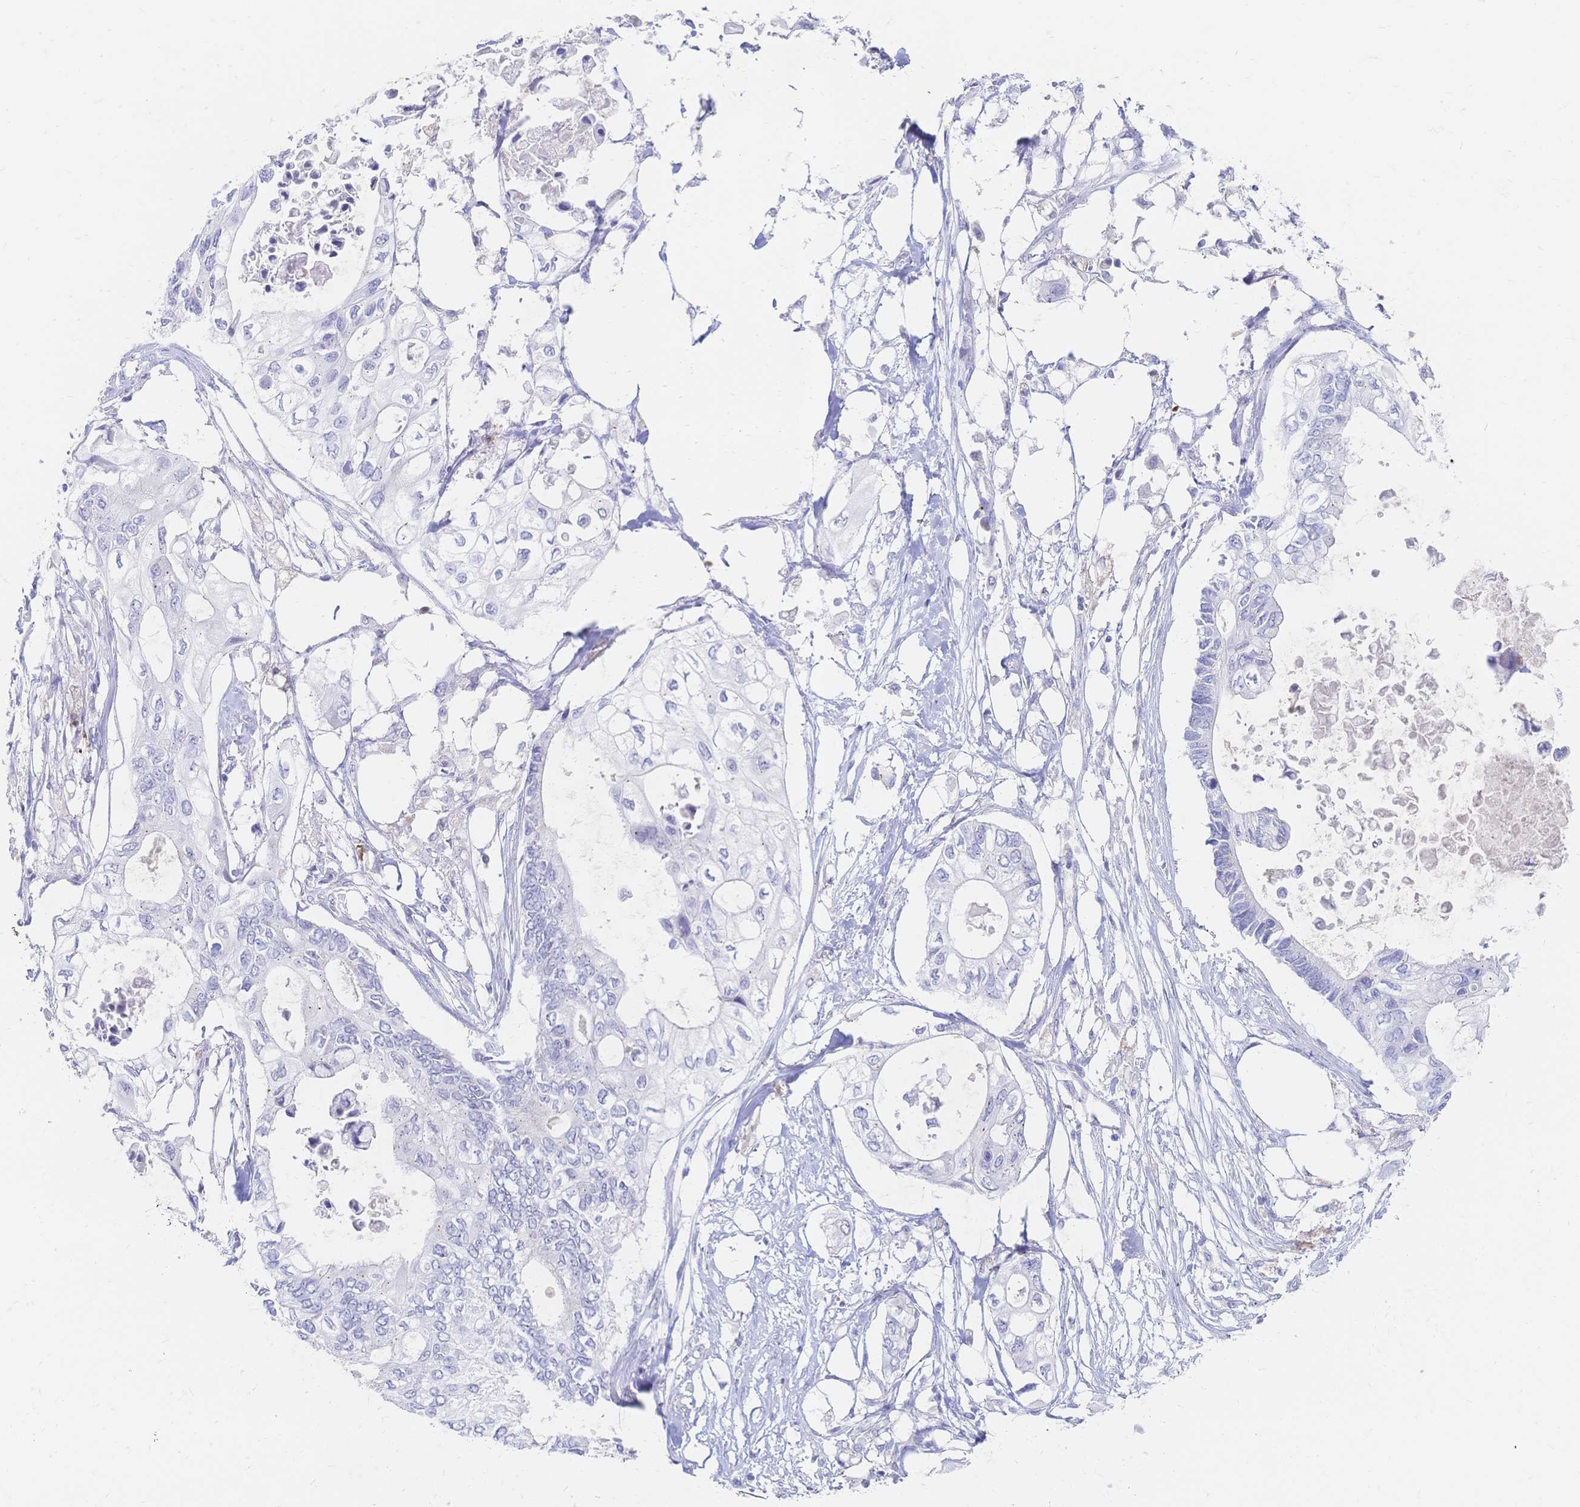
{"staining": {"intensity": "negative", "quantity": "none", "location": "none"}, "tissue": "pancreatic cancer", "cell_type": "Tumor cells", "image_type": "cancer", "snomed": [{"axis": "morphology", "description": "Adenocarcinoma, NOS"}, {"axis": "topography", "description": "Pancreas"}], "caption": "Protein analysis of pancreatic cancer displays no significant staining in tumor cells.", "gene": "PSORS1C2", "patient": {"sex": "female", "age": 63}}